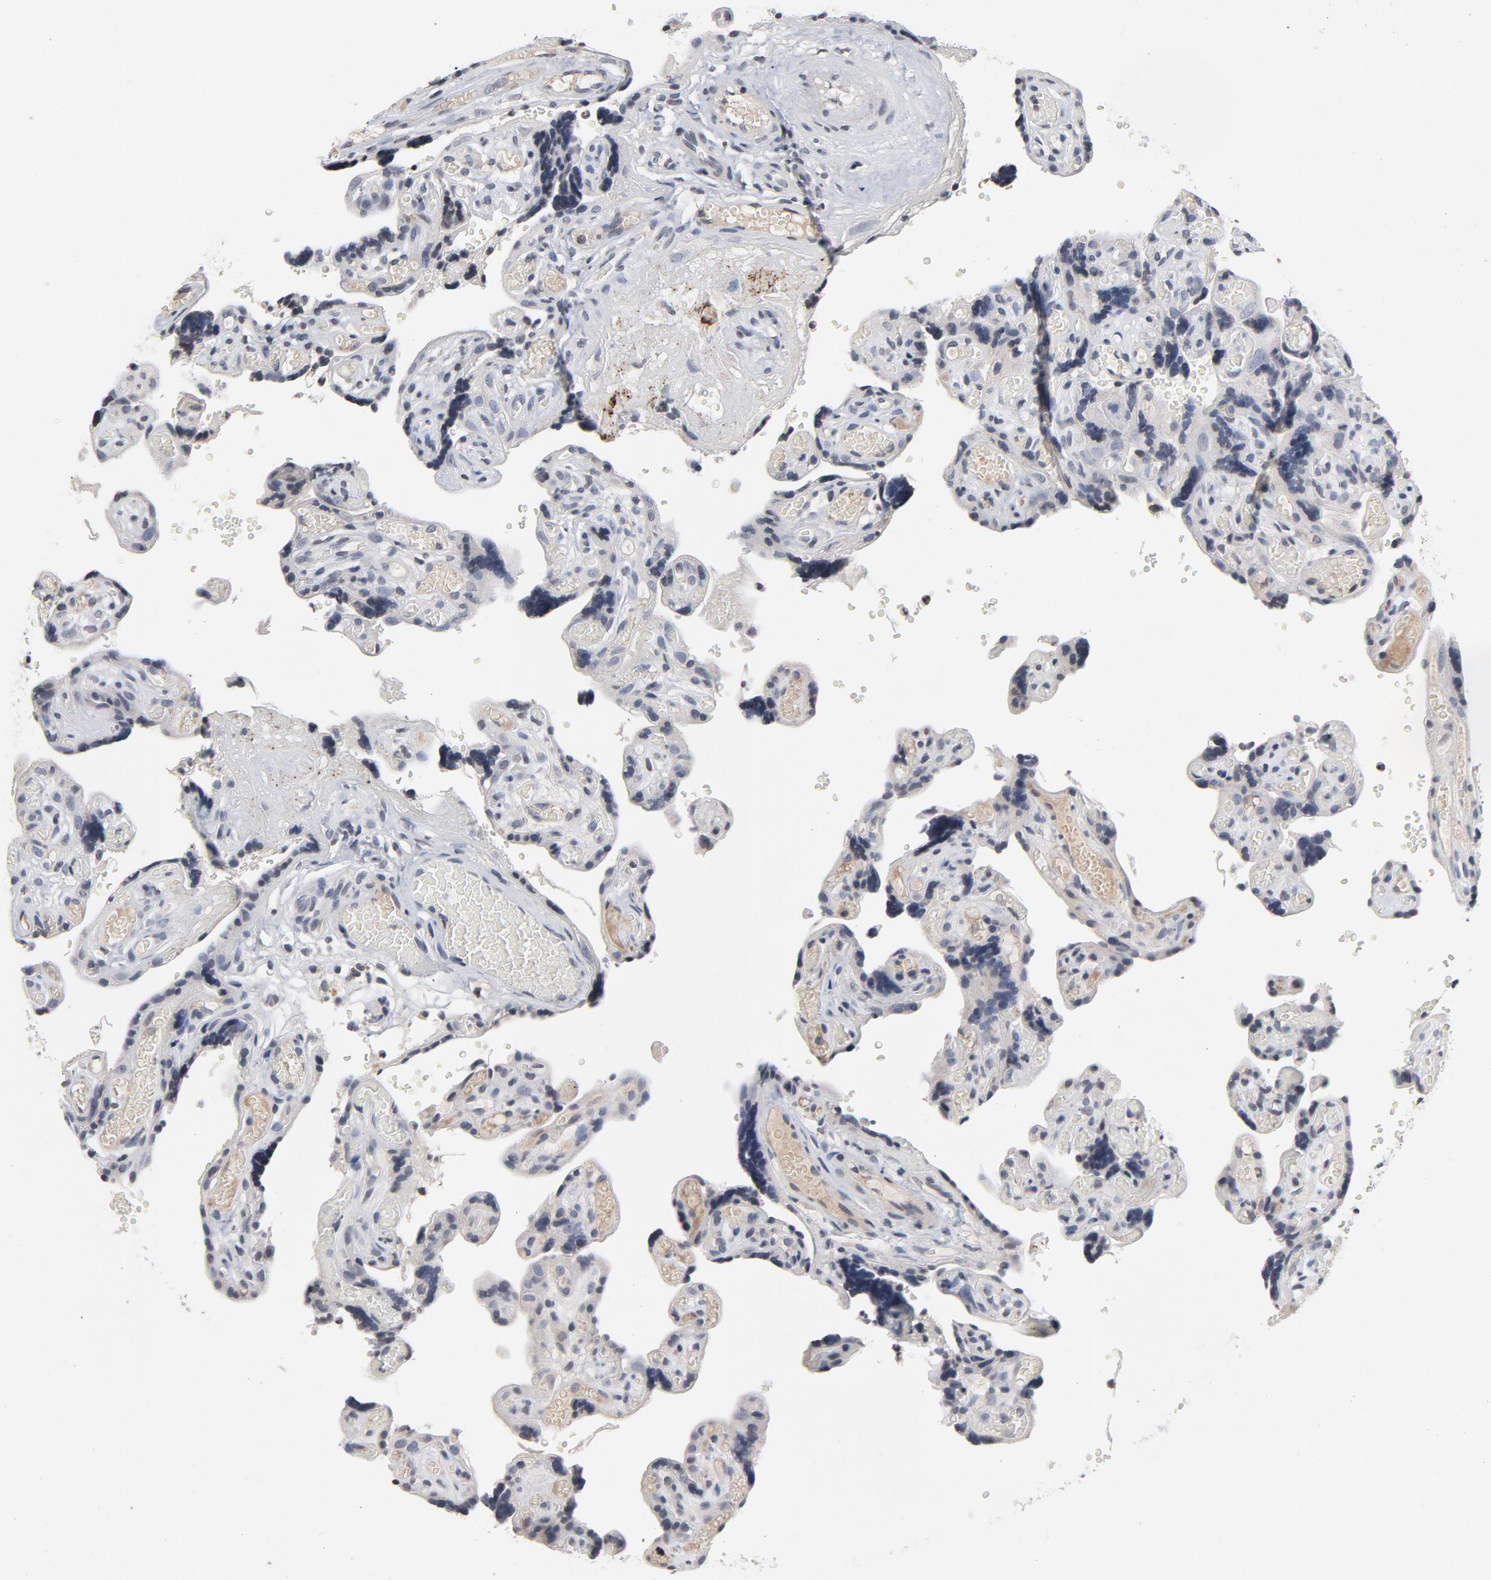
{"staining": {"intensity": "negative", "quantity": "none", "location": "none"}, "tissue": "placenta", "cell_type": "Decidual cells", "image_type": "normal", "snomed": [{"axis": "morphology", "description": "Normal tissue, NOS"}, {"axis": "topography", "description": "Placenta"}], "caption": "Immunohistochemistry photomicrograph of normal placenta: human placenta stained with DAB reveals no significant protein positivity in decidual cells. (DAB immunohistochemistry (IHC) with hematoxylin counter stain).", "gene": "TCL1A", "patient": {"sex": "female", "age": 30}}